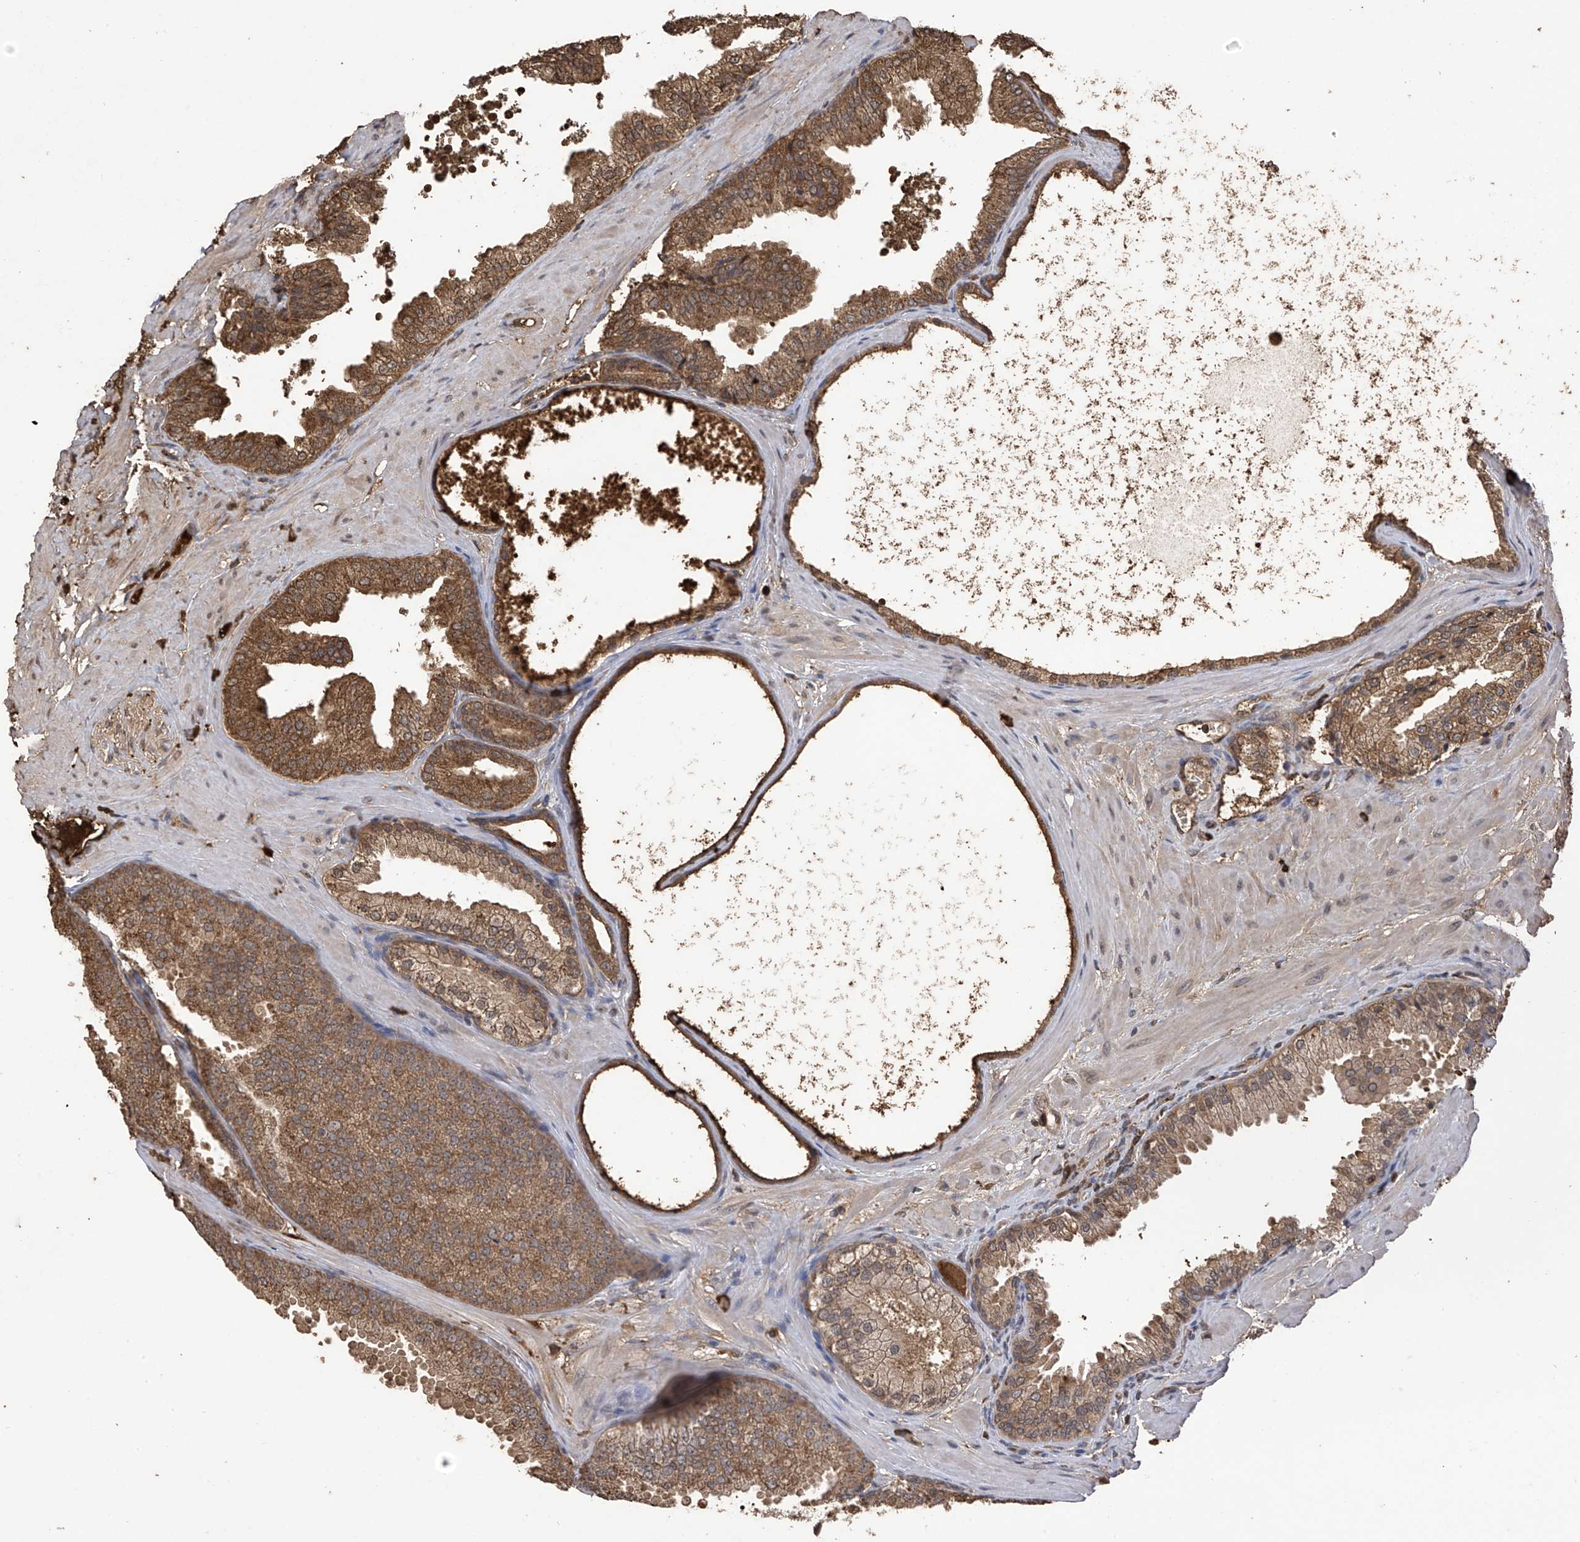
{"staining": {"intensity": "moderate", "quantity": ">75%", "location": "cytoplasmic/membranous"}, "tissue": "prostate cancer", "cell_type": "Tumor cells", "image_type": "cancer", "snomed": [{"axis": "morphology", "description": "Adenocarcinoma, Low grade"}, {"axis": "topography", "description": "Prostate"}], "caption": "Immunohistochemical staining of human low-grade adenocarcinoma (prostate) displays medium levels of moderate cytoplasmic/membranous staining in approximately >75% of tumor cells.", "gene": "PNPT1", "patient": {"sex": "male", "age": 63}}